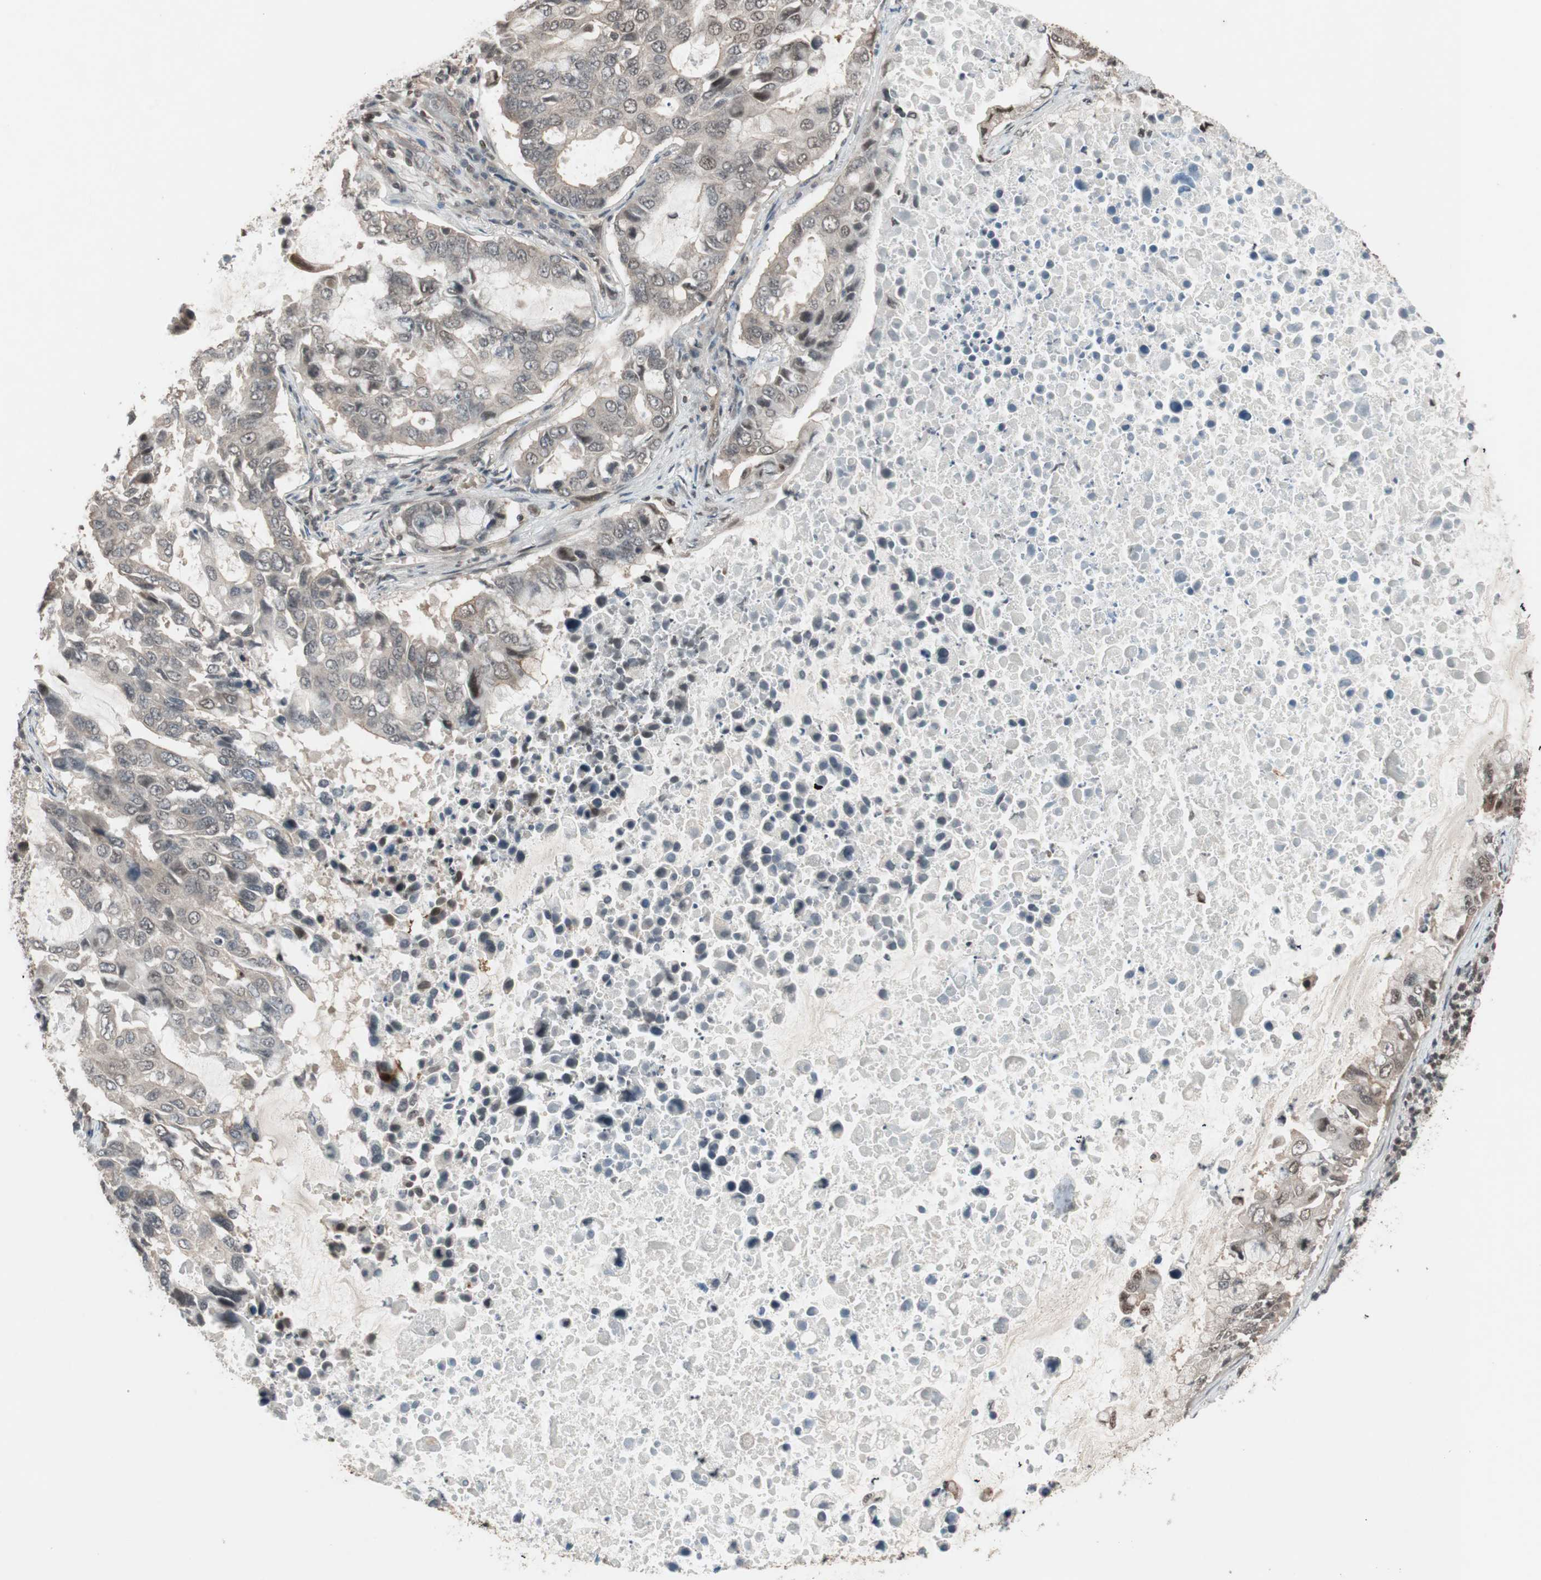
{"staining": {"intensity": "weak", "quantity": "25%-75%", "location": "cytoplasmic/membranous"}, "tissue": "lung cancer", "cell_type": "Tumor cells", "image_type": "cancer", "snomed": [{"axis": "morphology", "description": "Adenocarcinoma, NOS"}, {"axis": "topography", "description": "Lung"}], "caption": "A low amount of weak cytoplasmic/membranous positivity is seen in about 25%-75% of tumor cells in lung cancer (adenocarcinoma) tissue.", "gene": "DRAP1", "patient": {"sex": "male", "age": 64}}